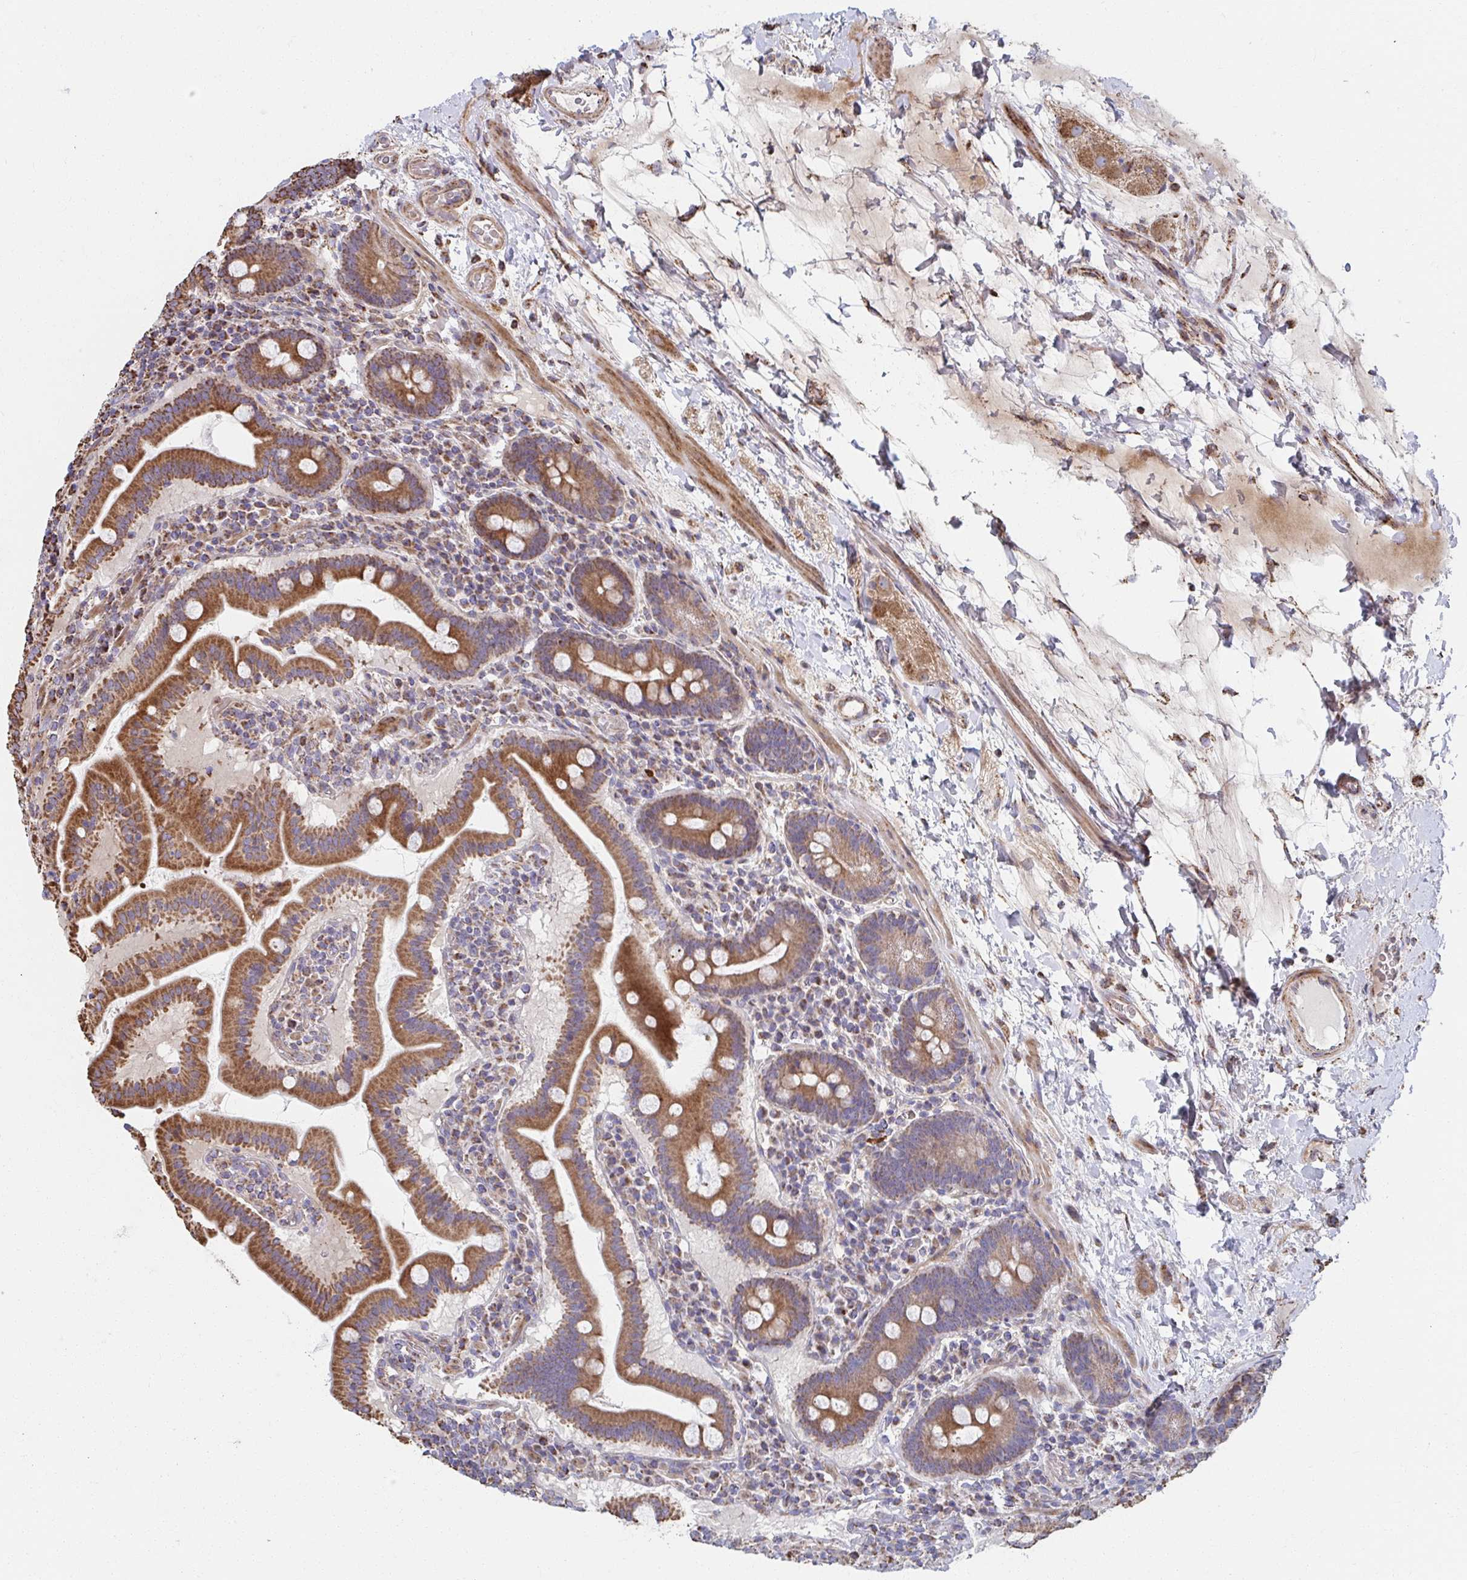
{"staining": {"intensity": "moderate", "quantity": ">75%", "location": "cytoplasmic/membranous"}, "tissue": "small intestine", "cell_type": "Glandular cells", "image_type": "normal", "snomed": [{"axis": "morphology", "description": "Normal tissue, NOS"}, {"axis": "topography", "description": "Small intestine"}], "caption": "Moderate cytoplasmic/membranous staining for a protein is appreciated in approximately >75% of glandular cells of unremarkable small intestine using immunohistochemistry (IHC).", "gene": "SAT1", "patient": {"sex": "male", "age": 26}}